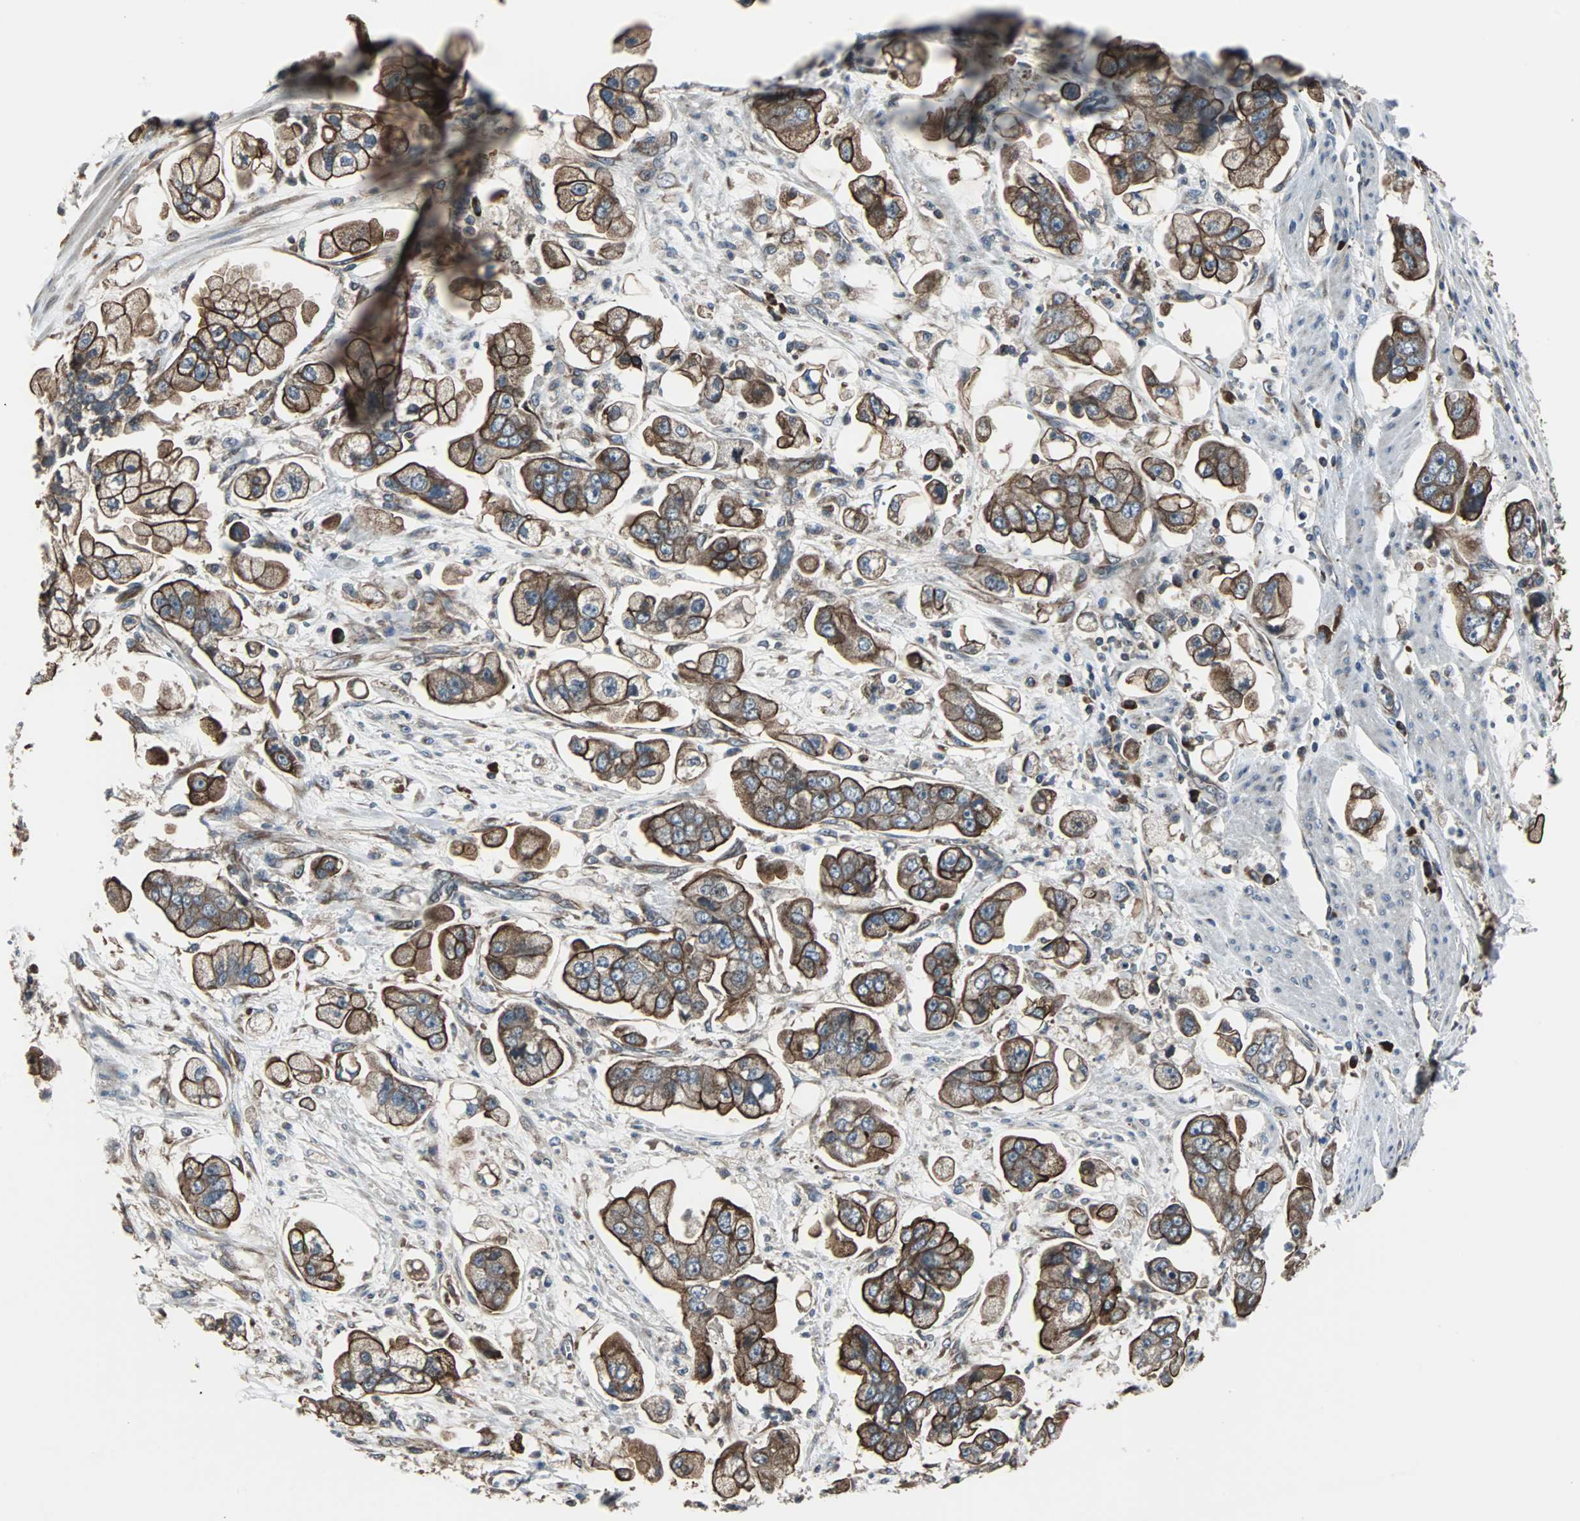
{"staining": {"intensity": "strong", "quantity": ">75%", "location": "cytoplasmic/membranous"}, "tissue": "stomach cancer", "cell_type": "Tumor cells", "image_type": "cancer", "snomed": [{"axis": "morphology", "description": "Adenocarcinoma, NOS"}, {"axis": "topography", "description": "Stomach"}], "caption": "Tumor cells exhibit high levels of strong cytoplasmic/membranous staining in approximately >75% of cells in human stomach adenocarcinoma.", "gene": "CHP1", "patient": {"sex": "male", "age": 62}}